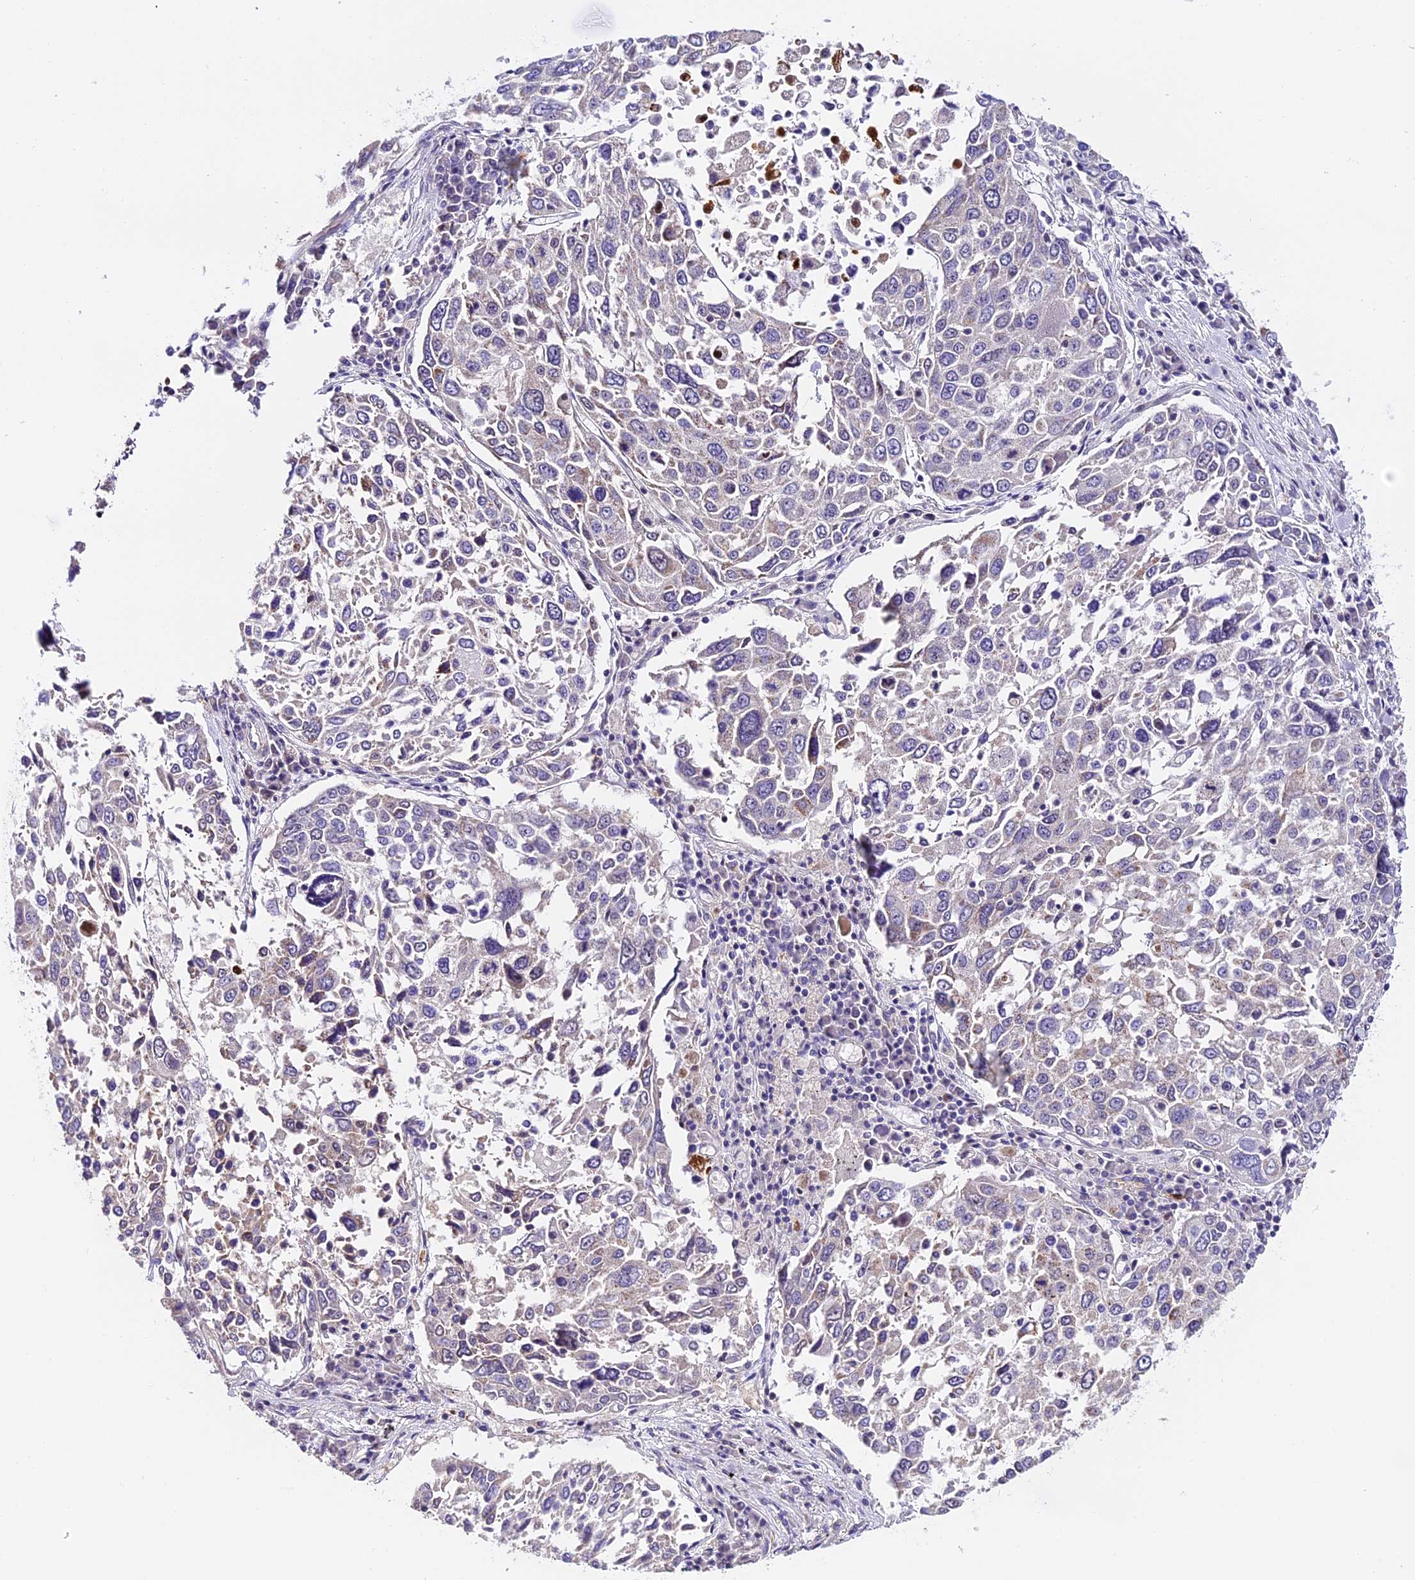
{"staining": {"intensity": "negative", "quantity": "none", "location": "none"}, "tissue": "lung cancer", "cell_type": "Tumor cells", "image_type": "cancer", "snomed": [{"axis": "morphology", "description": "Squamous cell carcinoma, NOS"}, {"axis": "topography", "description": "Lung"}], "caption": "Histopathology image shows no significant protein positivity in tumor cells of lung cancer (squamous cell carcinoma).", "gene": "MAP3K7CL", "patient": {"sex": "male", "age": 65}}